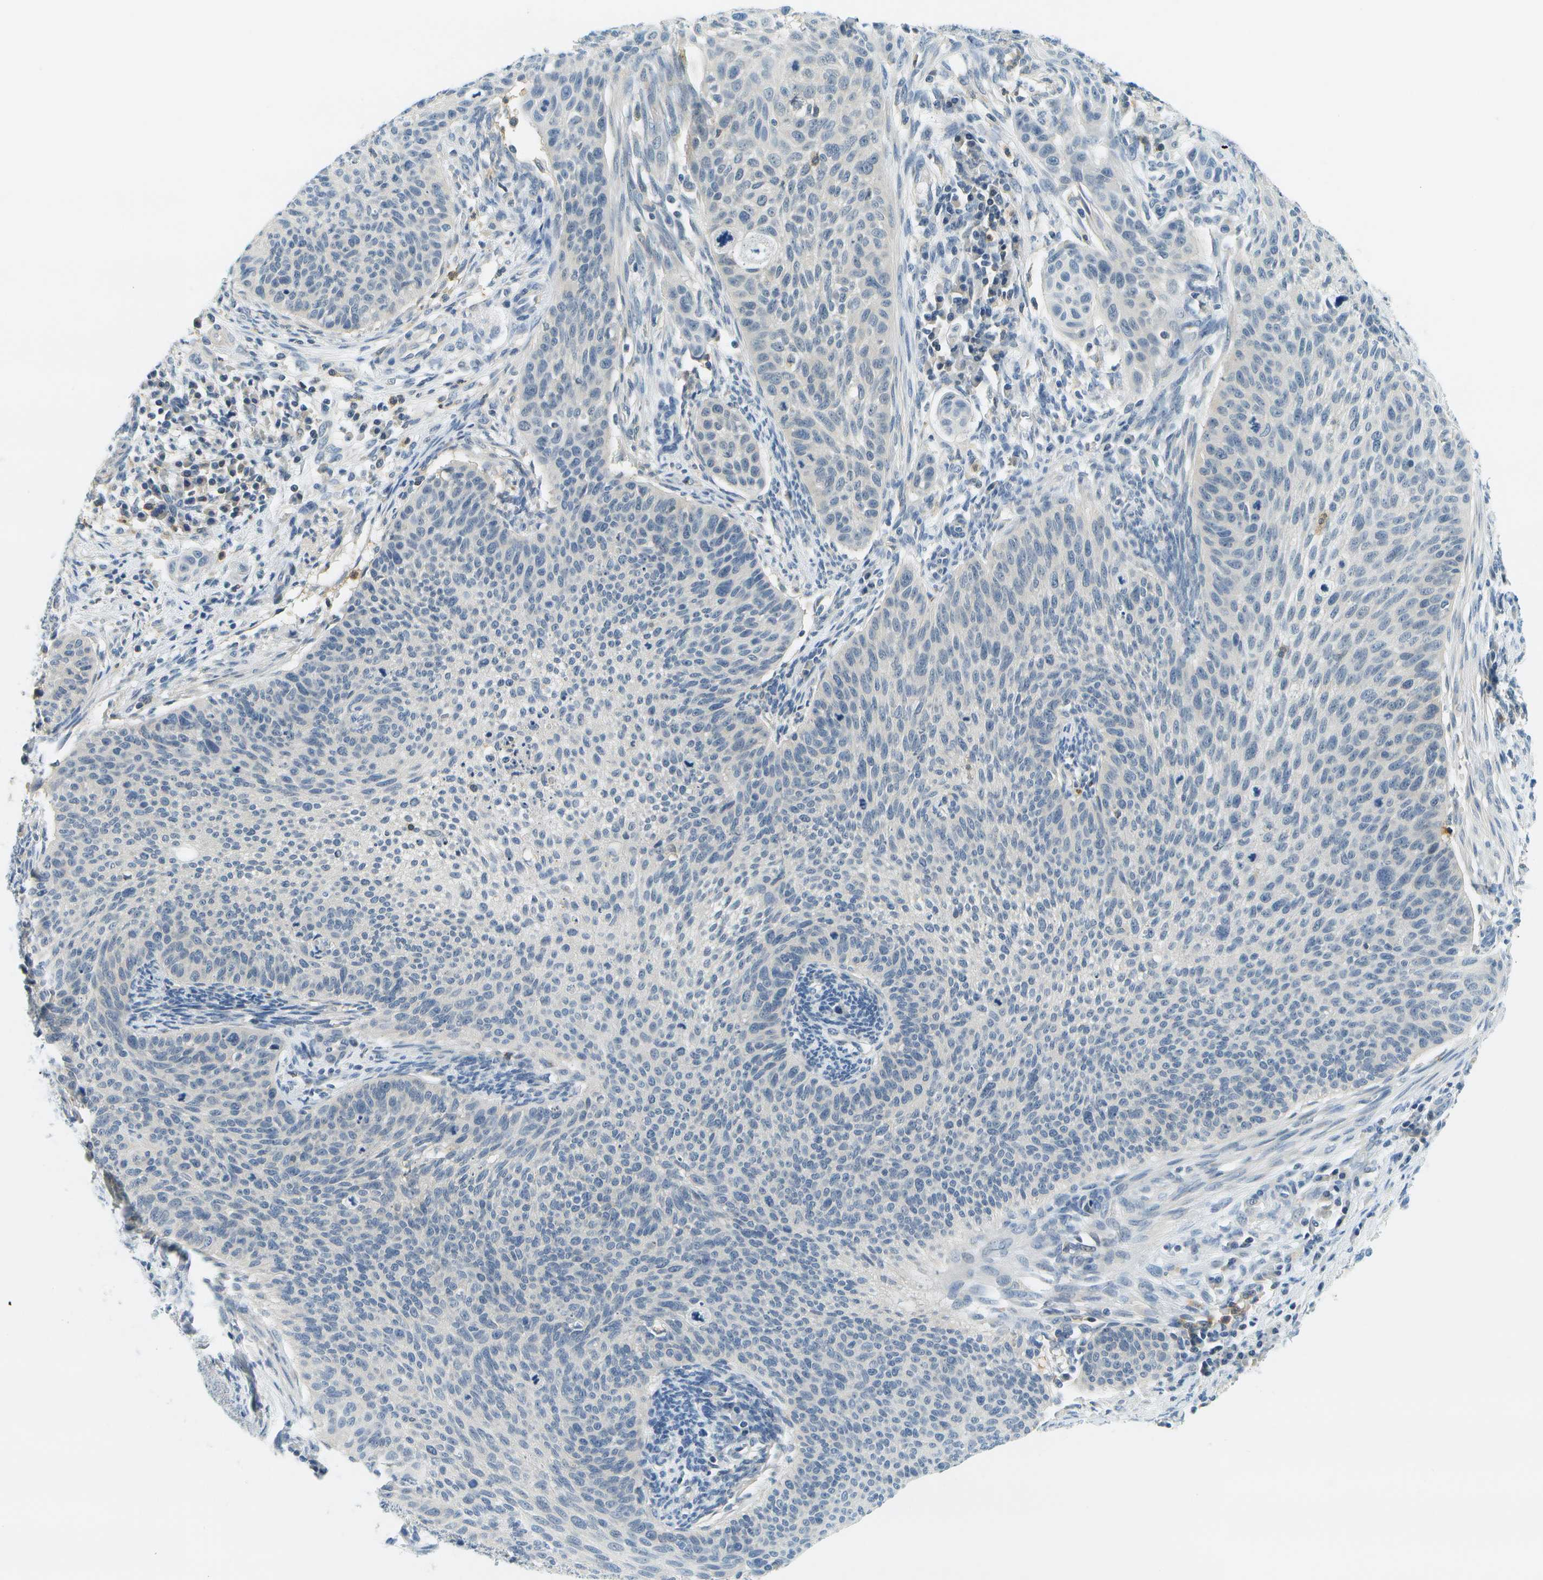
{"staining": {"intensity": "negative", "quantity": "none", "location": "none"}, "tissue": "cervical cancer", "cell_type": "Tumor cells", "image_type": "cancer", "snomed": [{"axis": "morphology", "description": "Squamous cell carcinoma, NOS"}, {"axis": "topography", "description": "Cervix"}], "caption": "This is a micrograph of immunohistochemistry (IHC) staining of squamous cell carcinoma (cervical), which shows no staining in tumor cells.", "gene": "RASGRP2", "patient": {"sex": "female", "age": 70}}